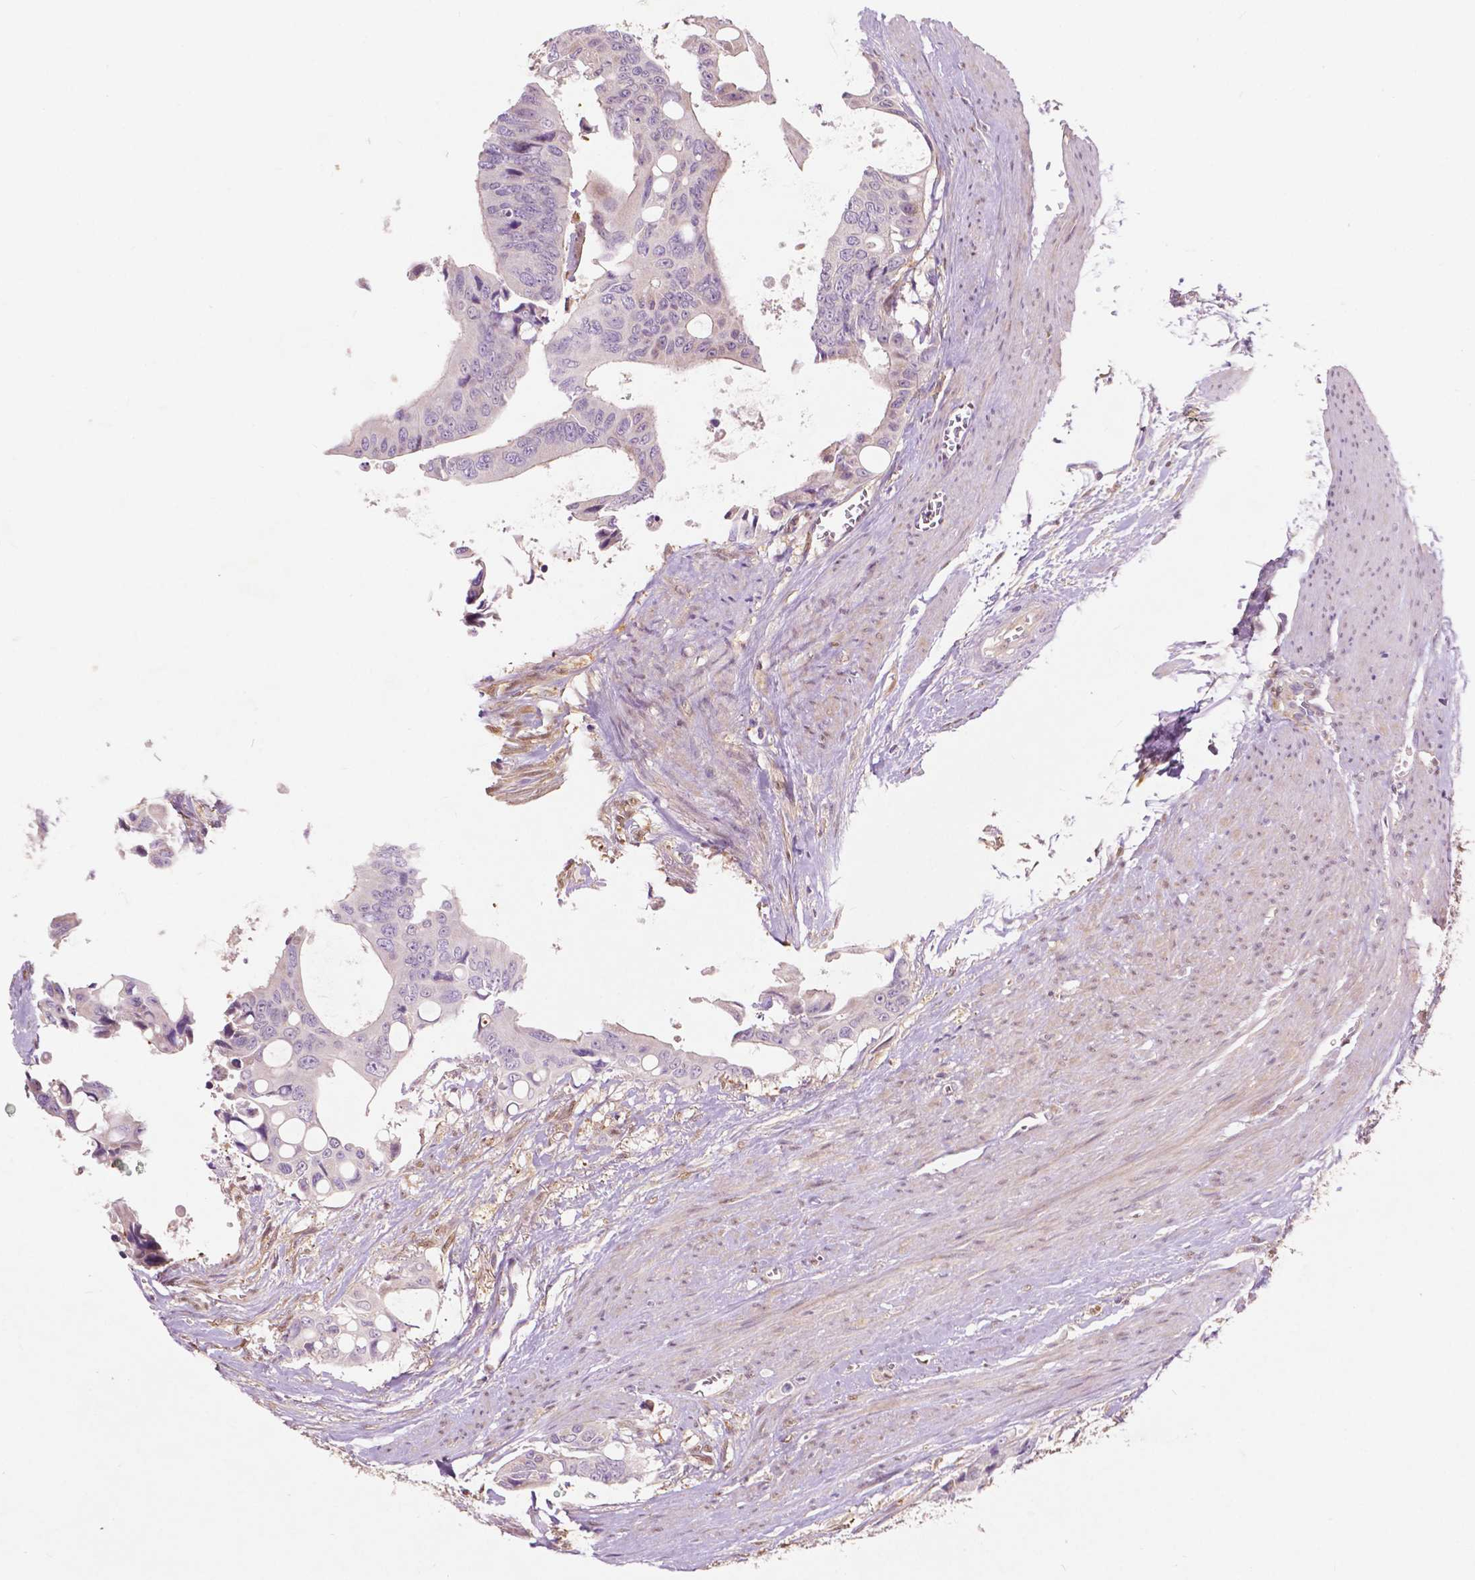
{"staining": {"intensity": "negative", "quantity": "none", "location": "none"}, "tissue": "colorectal cancer", "cell_type": "Tumor cells", "image_type": "cancer", "snomed": [{"axis": "morphology", "description": "Adenocarcinoma, NOS"}, {"axis": "topography", "description": "Rectum"}], "caption": "Immunohistochemical staining of colorectal cancer (adenocarcinoma) reveals no significant staining in tumor cells.", "gene": "GPR37", "patient": {"sex": "male", "age": 76}}